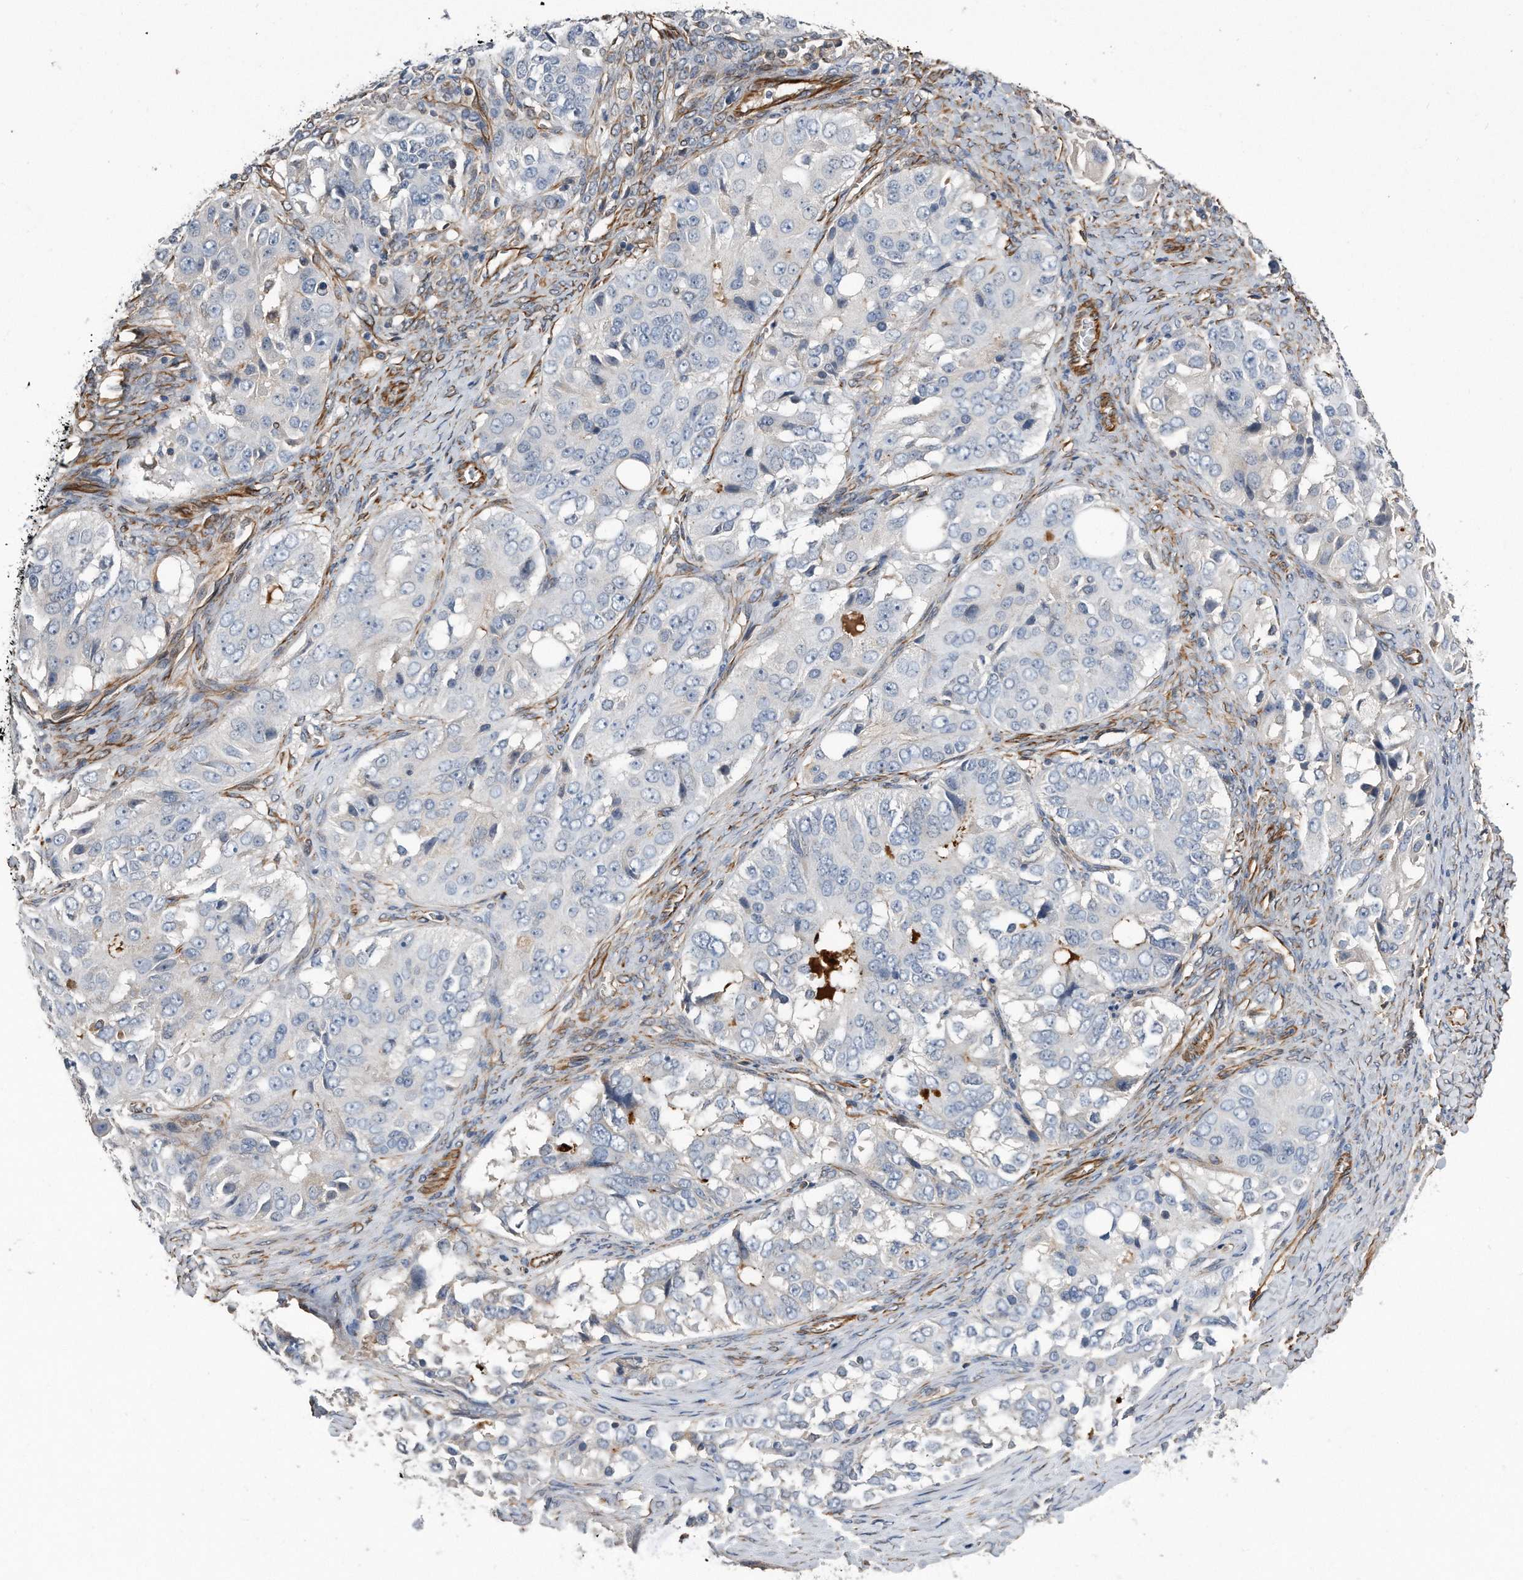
{"staining": {"intensity": "negative", "quantity": "none", "location": "none"}, "tissue": "ovarian cancer", "cell_type": "Tumor cells", "image_type": "cancer", "snomed": [{"axis": "morphology", "description": "Carcinoma, endometroid"}, {"axis": "topography", "description": "Ovary"}], "caption": "High power microscopy photomicrograph of an immunohistochemistry micrograph of ovarian cancer, revealing no significant staining in tumor cells.", "gene": "GPC1", "patient": {"sex": "female", "age": 51}}